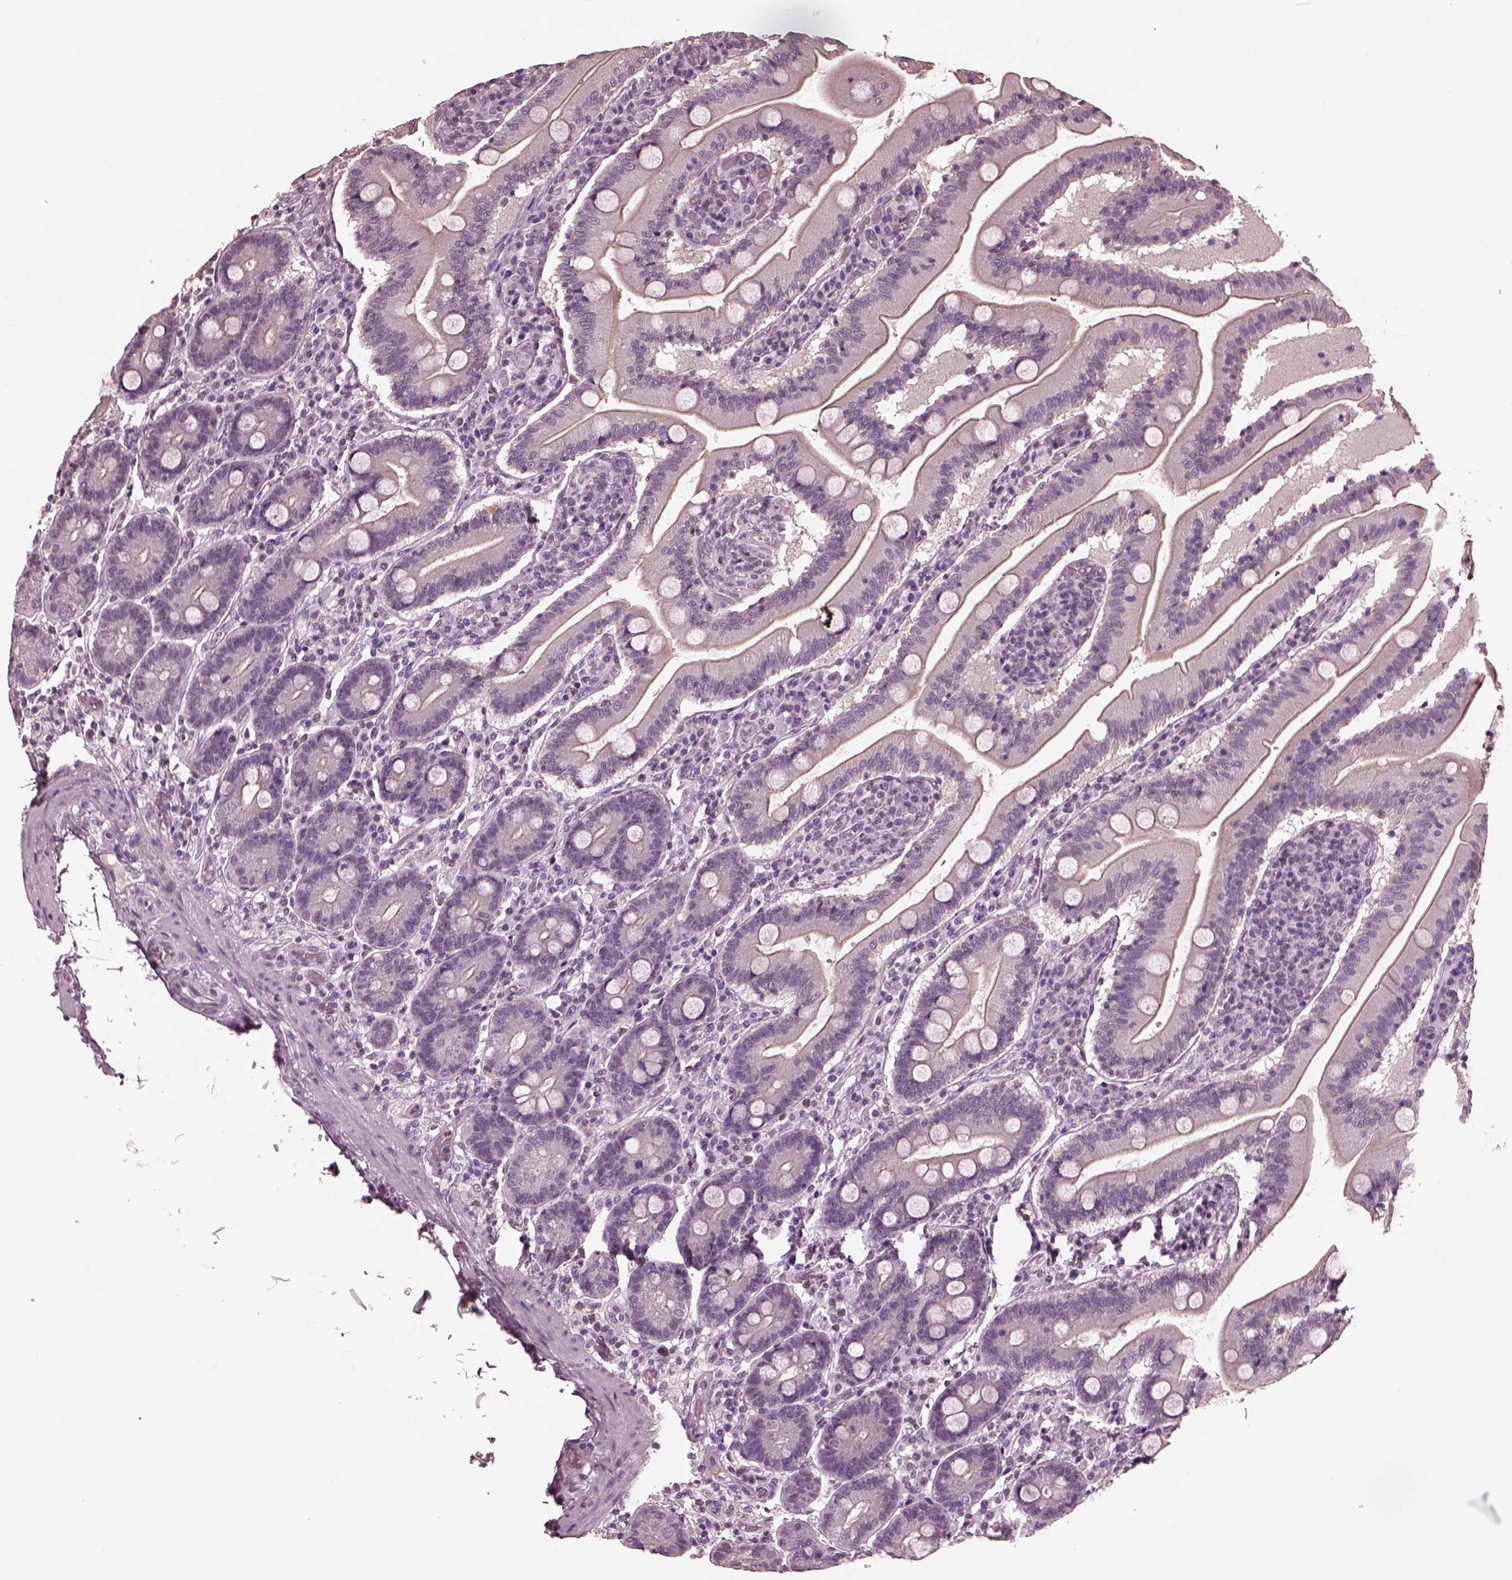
{"staining": {"intensity": "weak", "quantity": "<25%", "location": "cytoplasmic/membranous"}, "tissue": "small intestine", "cell_type": "Glandular cells", "image_type": "normal", "snomed": [{"axis": "morphology", "description": "Normal tissue, NOS"}, {"axis": "topography", "description": "Small intestine"}], "caption": "A high-resolution image shows IHC staining of benign small intestine, which displays no significant staining in glandular cells.", "gene": "TSKS", "patient": {"sex": "male", "age": 37}}